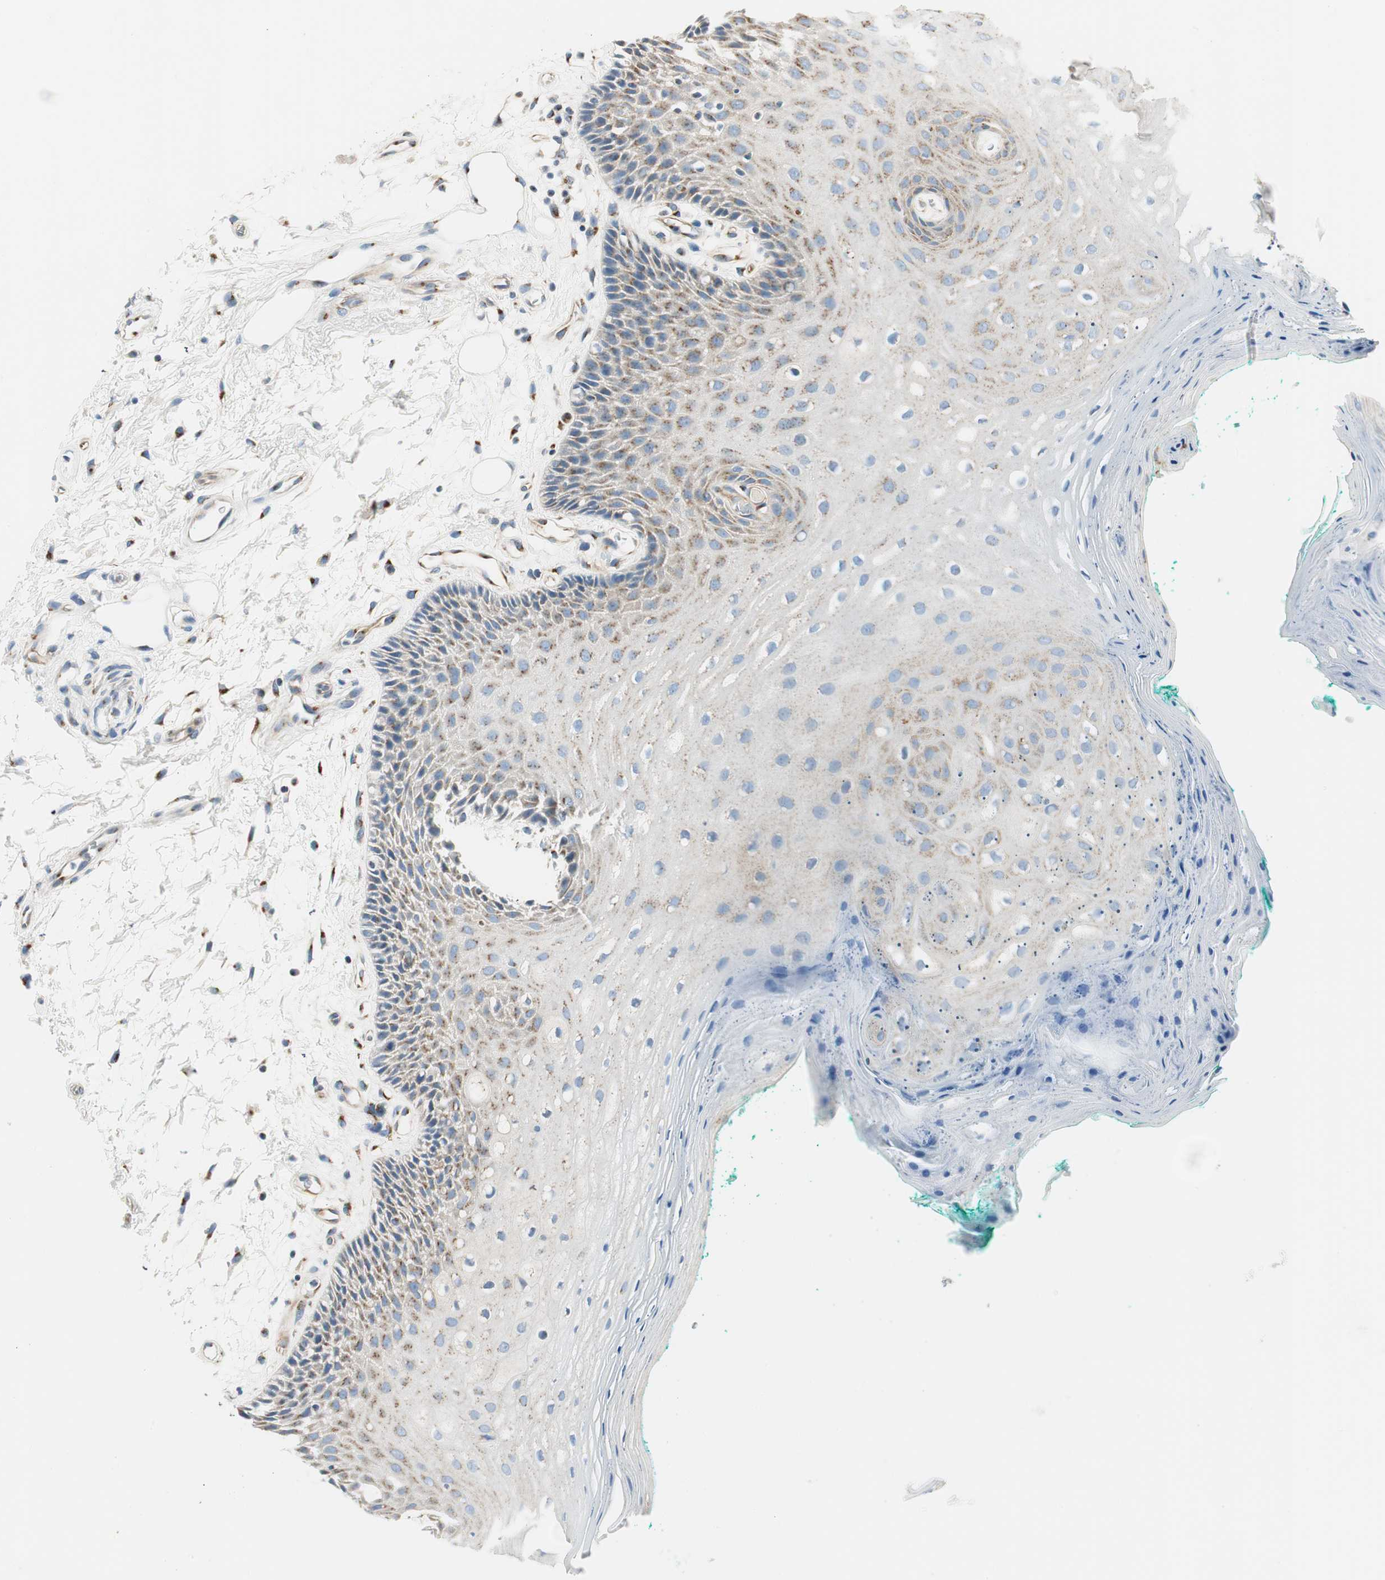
{"staining": {"intensity": "moderate", "quantity": "25%-75%", "location": "cytoplasmic/membranous"}, "tissue": "oral mucosa", "cell_type": "Squamous epithelial cells", "image_type": "normal", "snomed": [{"axis": "morphology", "description": "Normal tissue, NOS"}, {"axis": "topography", "description": "Skeletal muscle"}, {"axis": "topography", "description": "Oral tissue"}, {"axis": "topography", "description": "Peripheral nerve tissue"}], "caption": "A medium amount of moderate cytoplasmic/membranous positivity is identified in approximately 25%-75% of squamous epithelial cells in unremarkable oral mucosa.", "gene": "TMF1", "patient": {"sex": "female", "age": 84}}